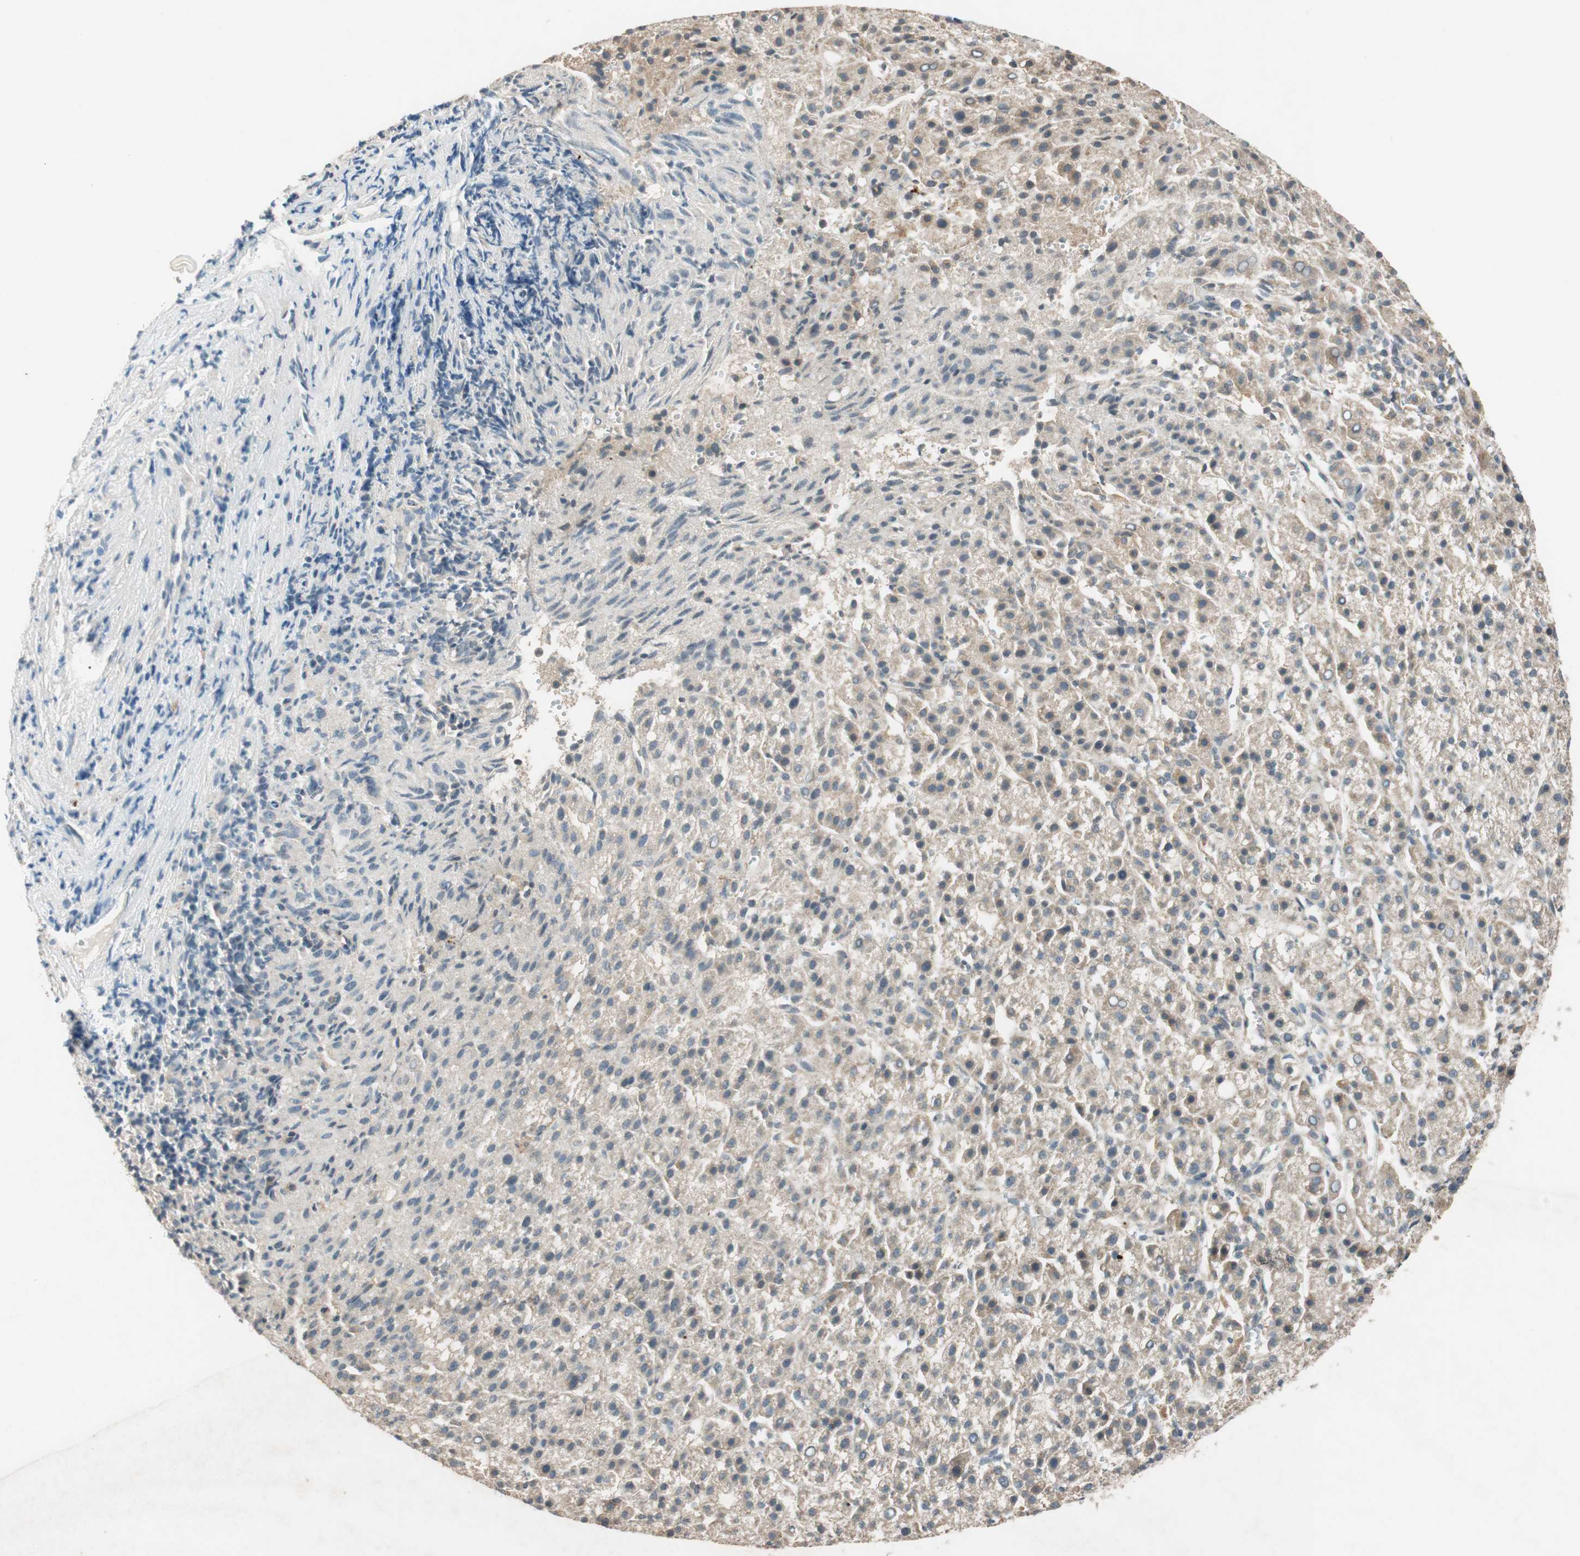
{"staining": {"intensity": "weak", "quantity": ">75%", "location": "cytoplasmic/membranous"}, "tissue": "liver cancer", "cell_type": "Tumor cells", "image_type": "cancer", "snomed": [{"axis": "morphology", "description": "Carcinoma, Hepatocellular, NOS"}, {"axis": "topography", "description": "Liver"}], "caption": "Liver cancer was stained to show a protein in brown. There is low levels of weak cytoplasmic/membranous expression in approximately >75% of tumor cells.", "gene": "GLB1", "patient": {"sex": "female", "age": 58}}